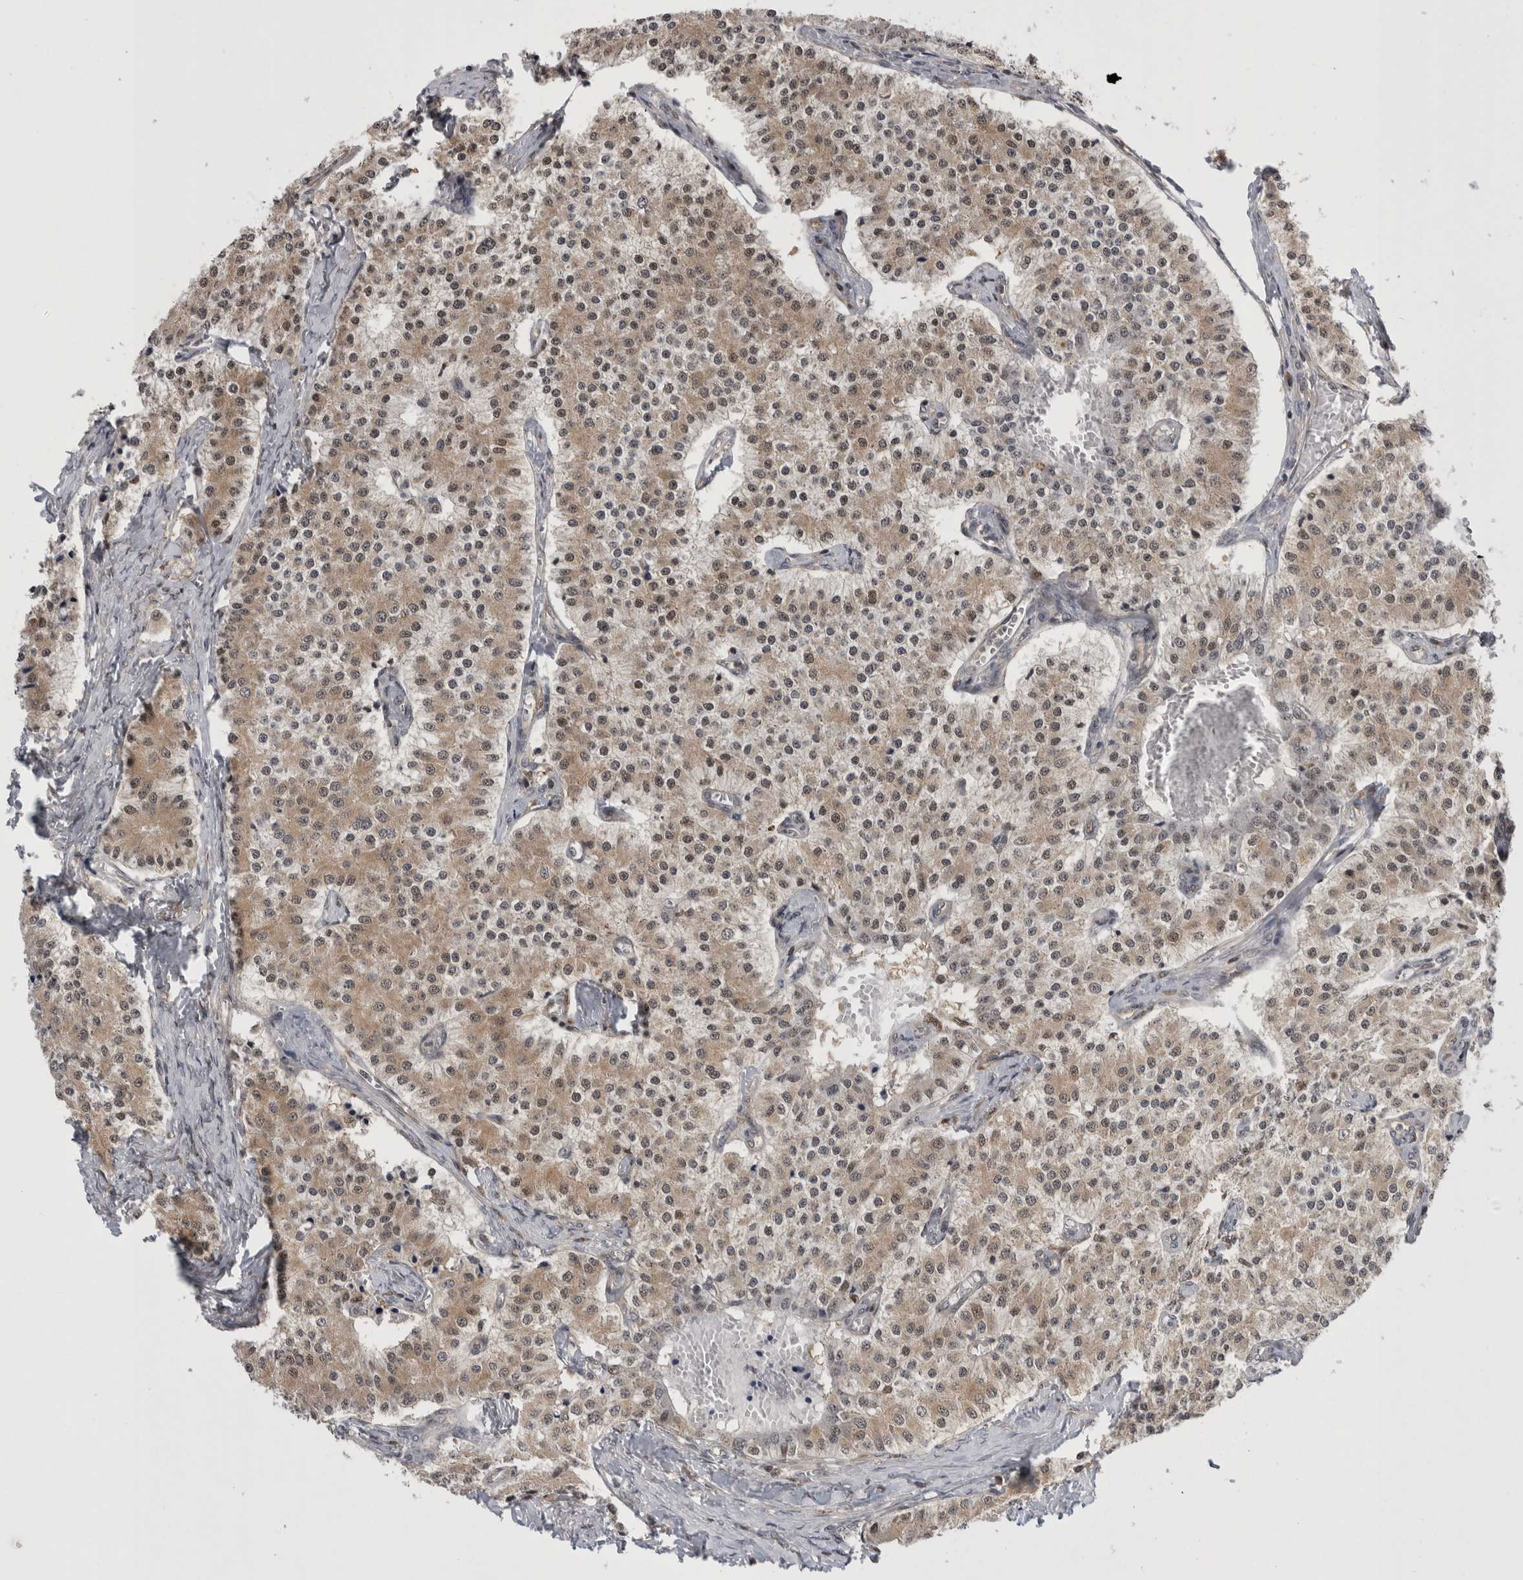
{"staining": {"intensity": "moderate", "quantity": ">75%", "location": "cytoplasmic/membranous,nuclear"}, "tissue": "carcinoid", "cell_type": "Tumor cells", "image_type": "cancer", "snomed": [{"axis": "morphology", "description": "Carcinoid, malignant, NOS"}, {"axis": "topography", "description": "Colon"}], "caption": "A brown stain labels moderate cytoplasmic/membranous and nuclear staining of a protein in carcinoid tumor cells. (Brightfield microscopy of DAB IHC at high magnification).", "gene": "PSMB2", "patient": {"sex": "female", "age": 52}}